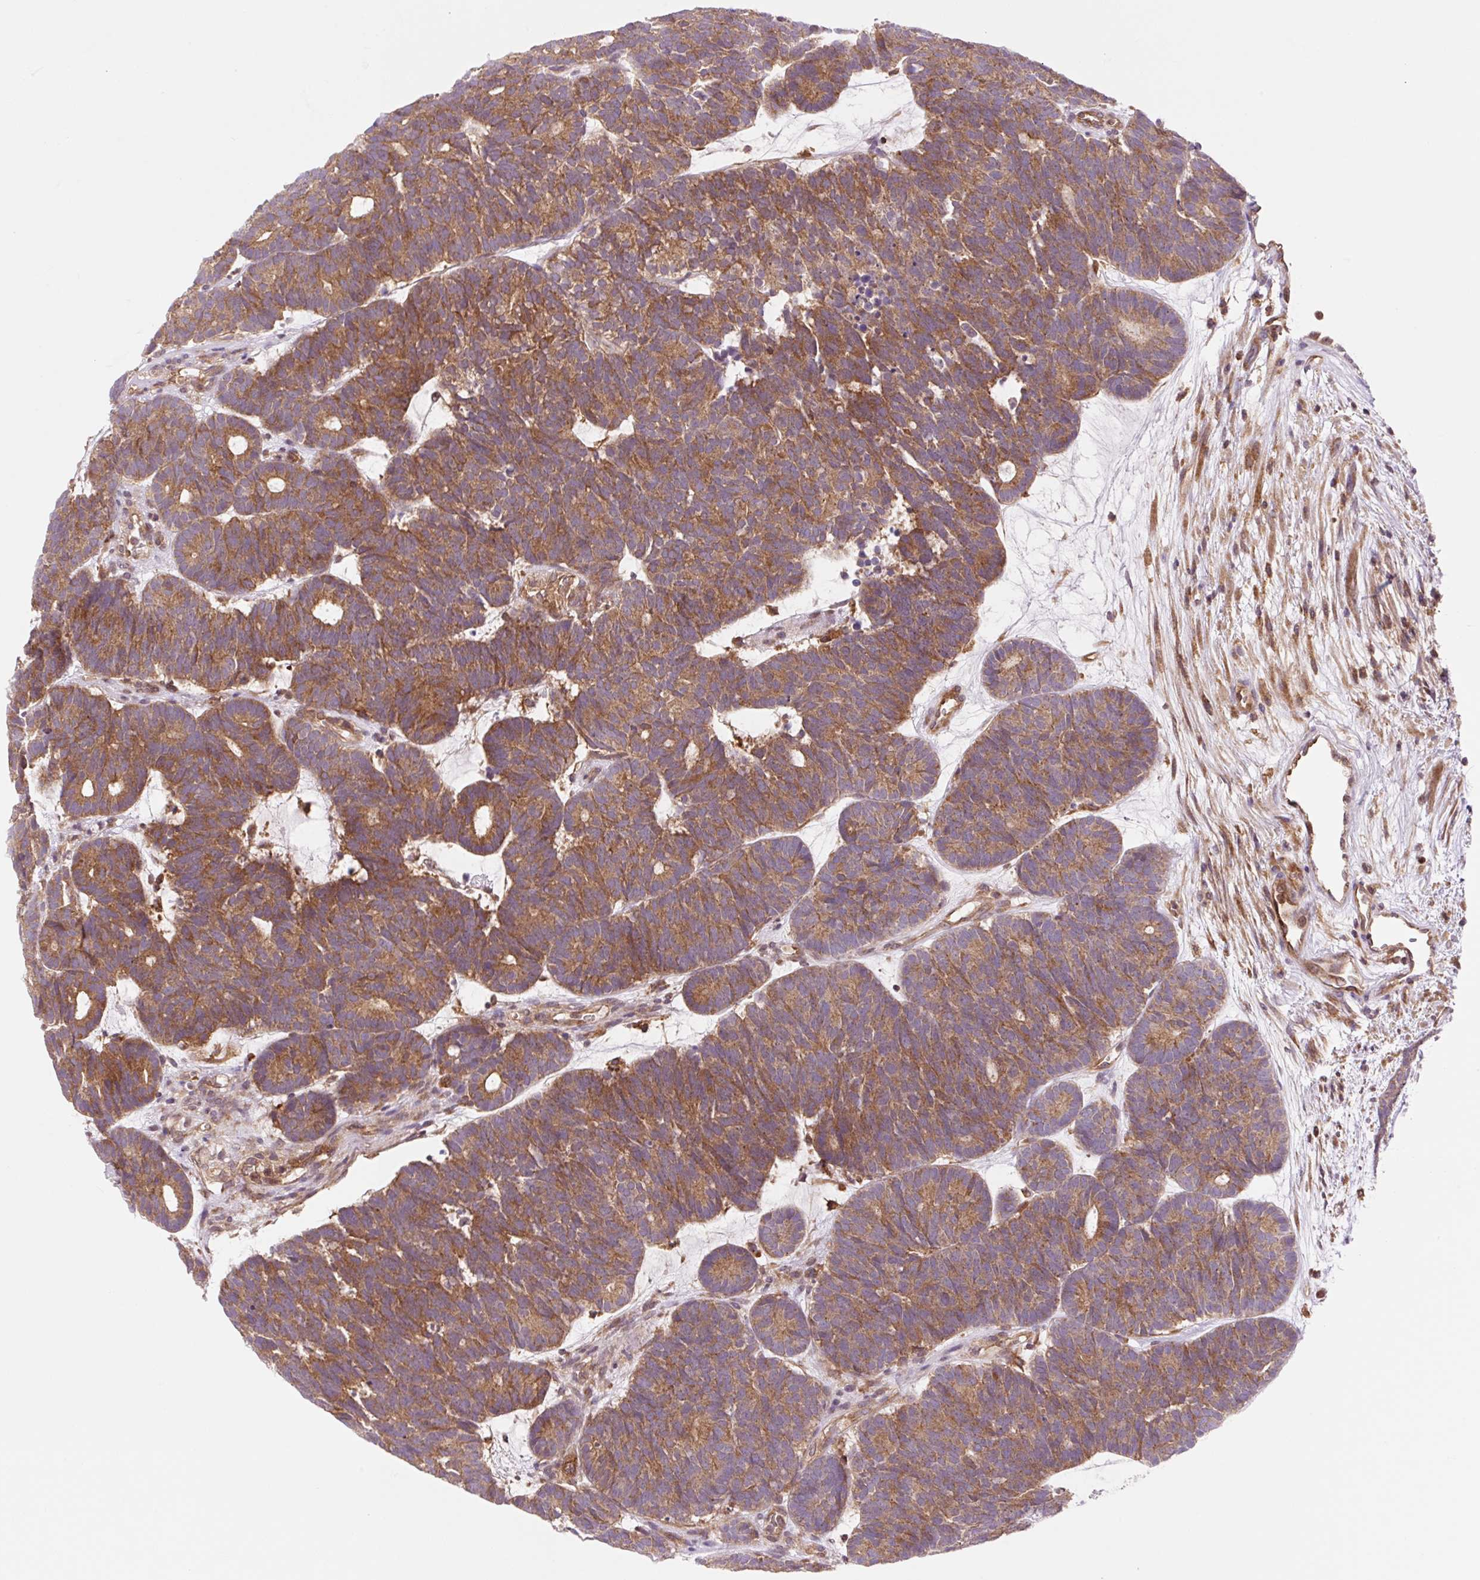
{"staining": {"intensity": "moderate", "quantity": ">75%", "location": "cytoplasmic/membranous"}, "tissue": "head and neck cancer", "cell_type": "Tumor cells", "image_type": "cancer", "snomed": [{"axis": "morphology", "description": "Adenocarcinoma, NOS"}, {"axis": "topography", "description": "Head-Neck"}], "caption": "The image demonstrates immunohistochemical staining of head and neck cancer (adenocarcinoma). There is moderate cytoplasmic/membranous staining is appreciated in approximately >75% of tumor cells.", "gene": "VPS4A", "patient": {"sex": "female", "age": 81}}